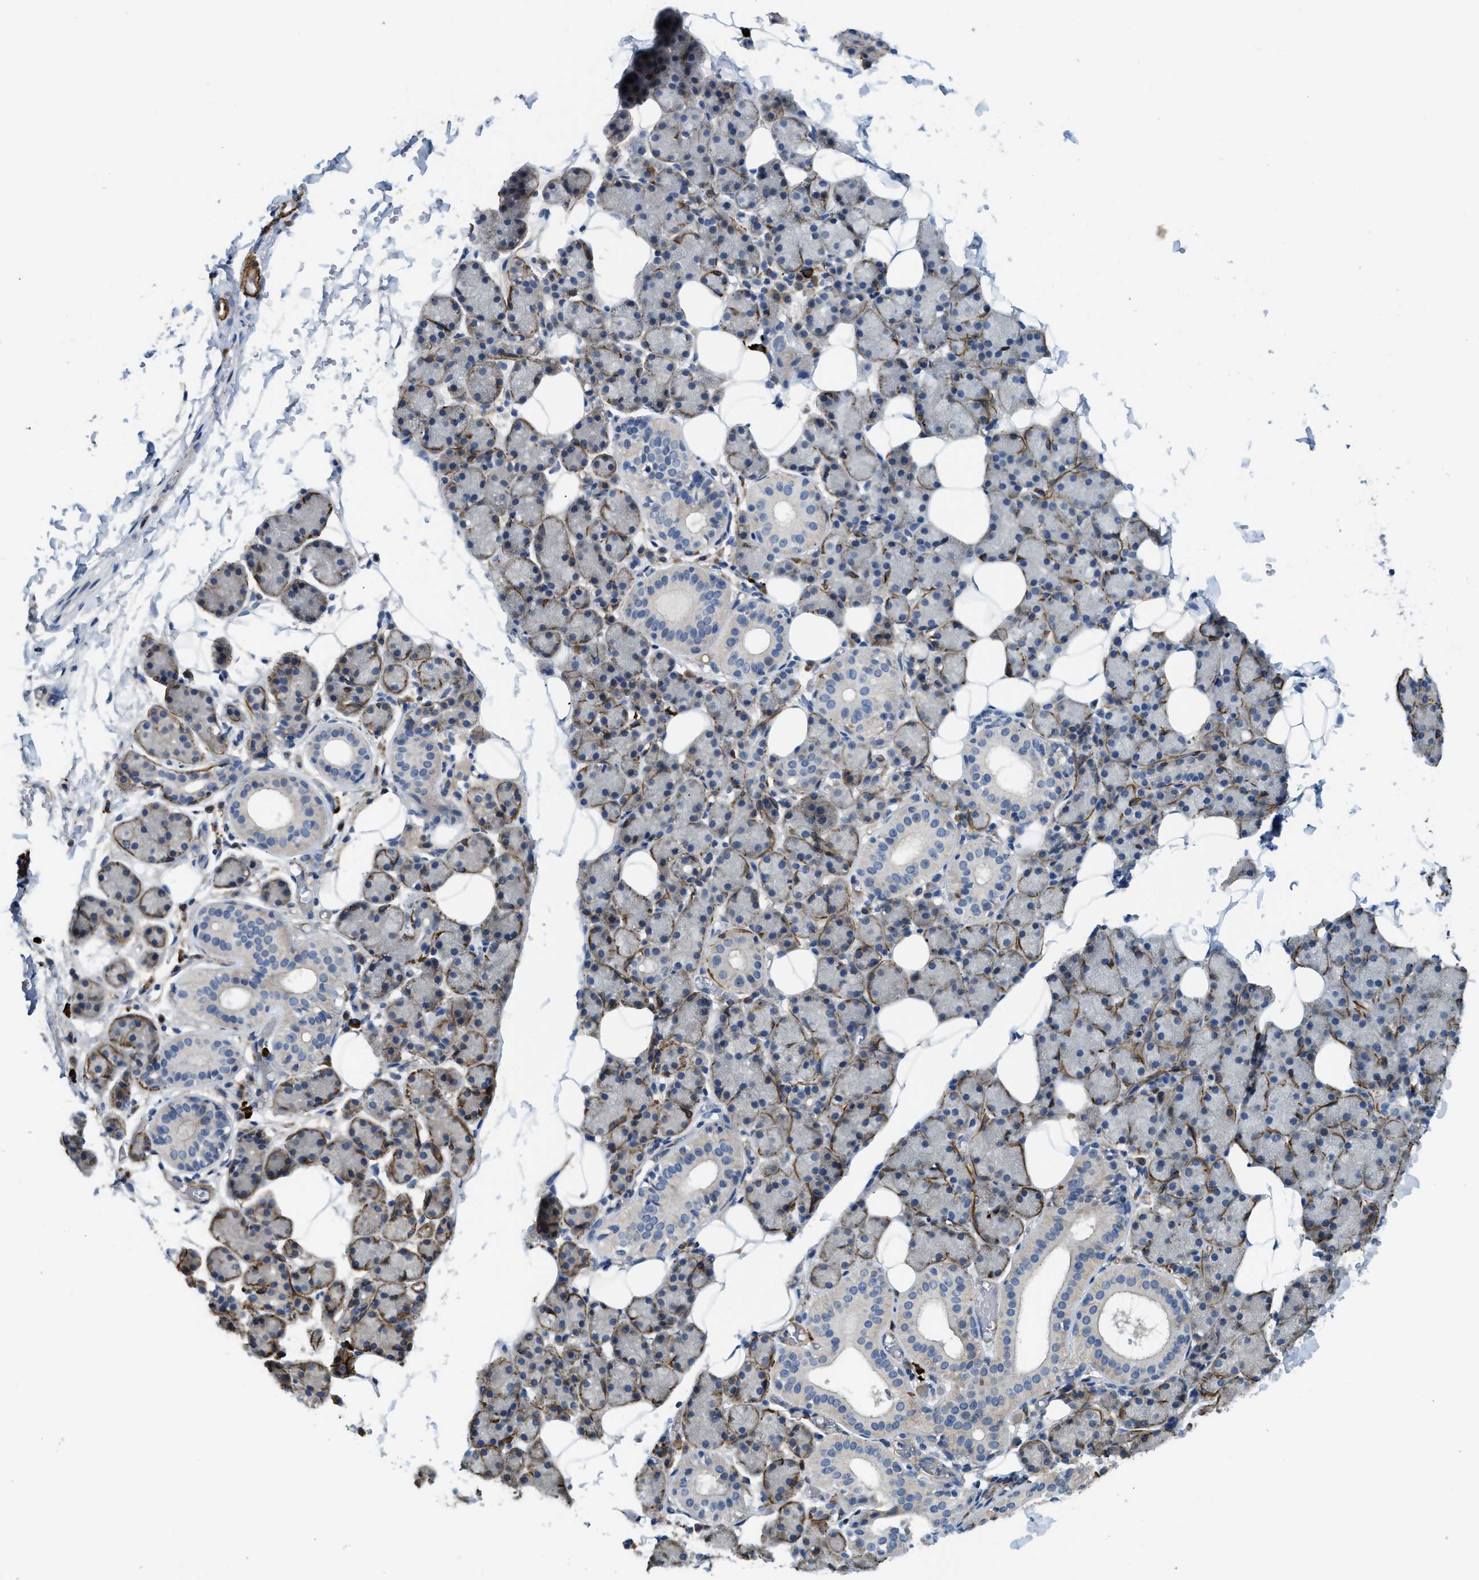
{"staining": {"intensity": "moderate", "quantity": "<25%", "location": "cytoplasmic/membranous"}, "tissue": "salivary gland", "cell_type": "Glandular cells", "image_type": "normal", "snomed": [{"axis": "morphology", "description": "Normal tissue, NOS"}, {"axis": "topography", "description": "Salivary gland"}], "caption": "Human salivary gland stained with a brown dye reveals moderate cytoplasmic/membranous positive expression in about <25% of glandular cells.", "gene": "BMPR1A", "patient": {"sex": "female", "age": 33}}